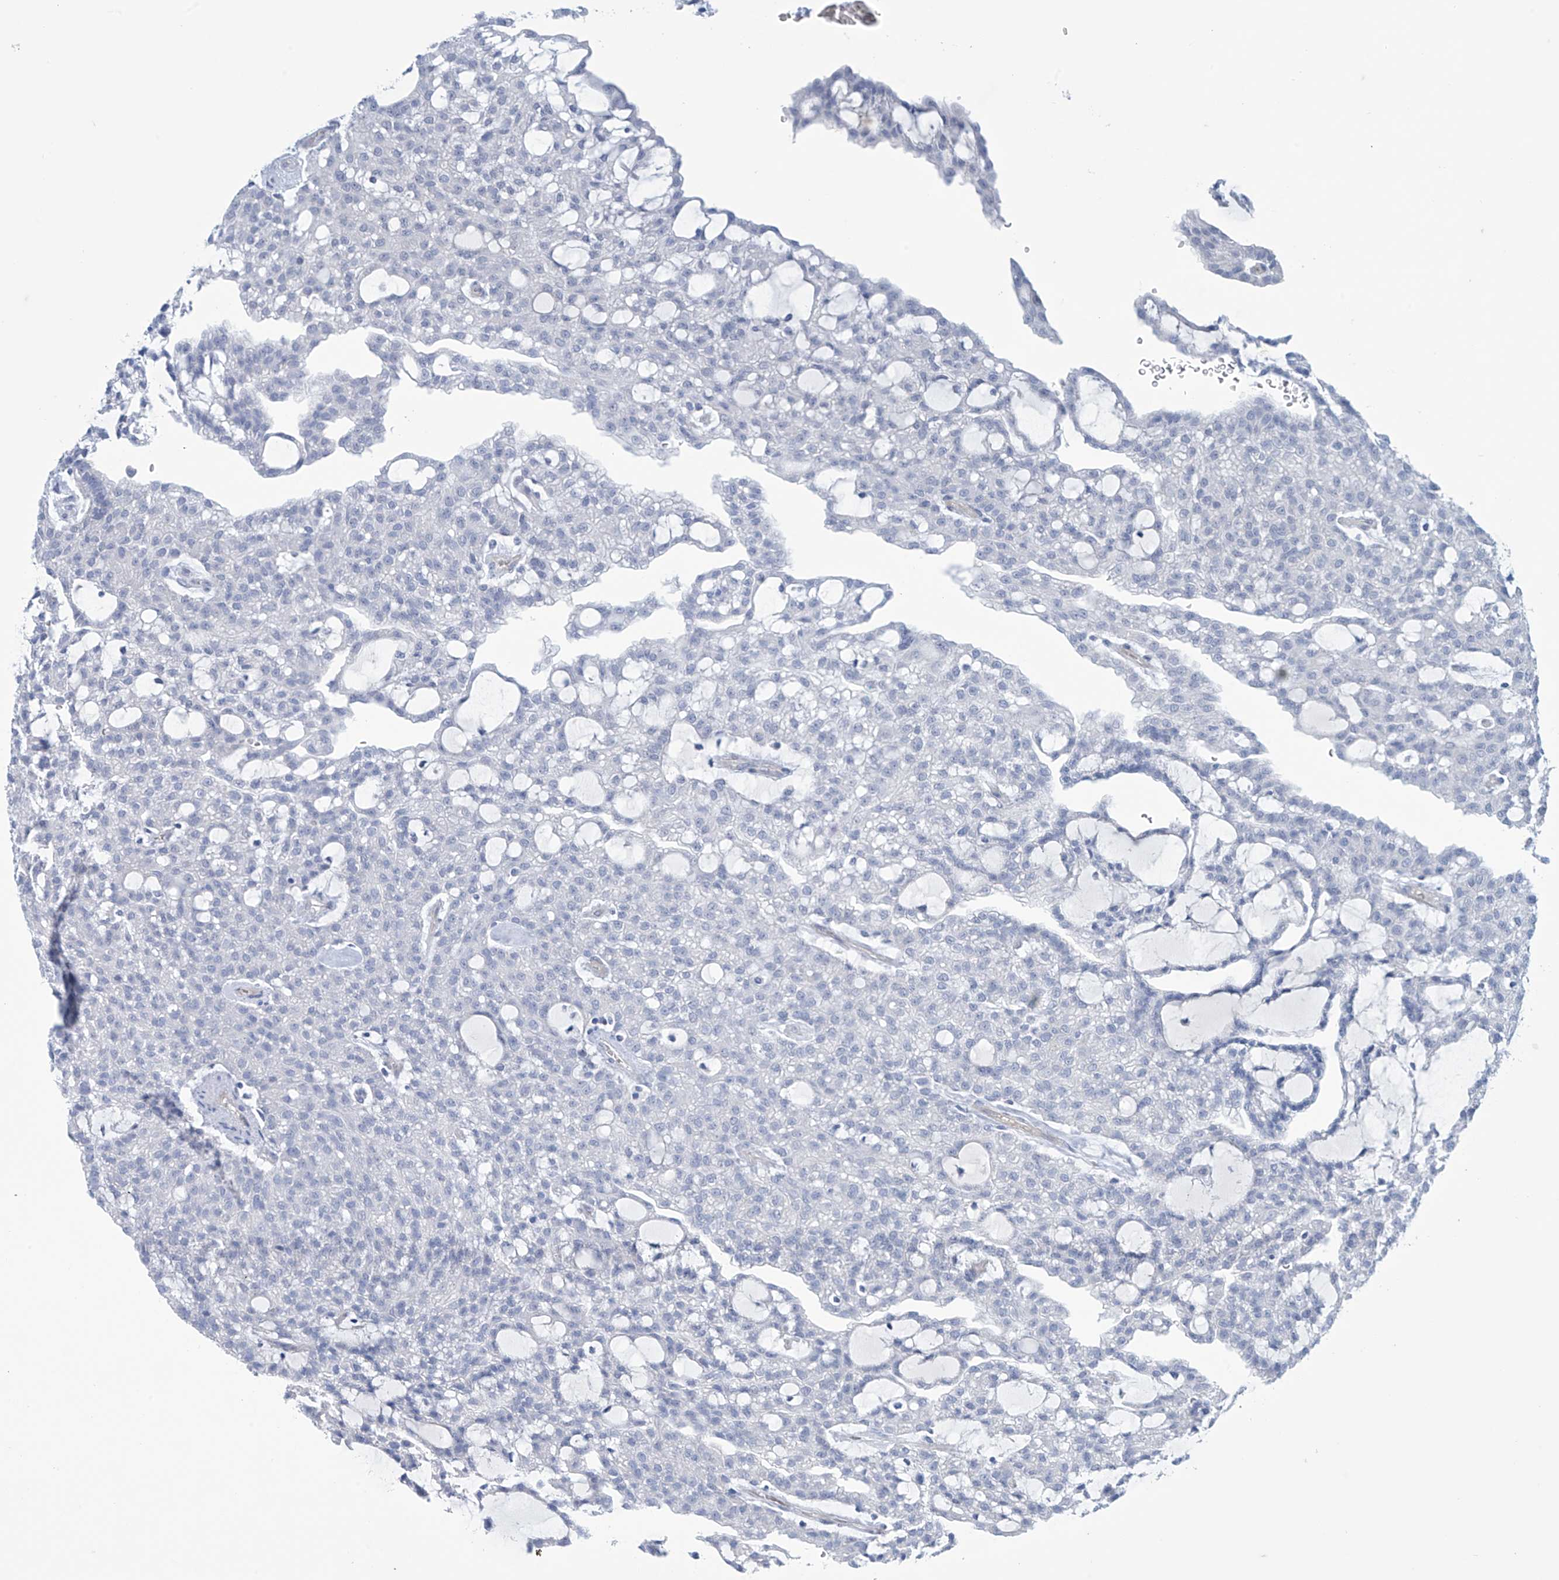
{"staining": {"intensity": "negative", "quantity": "none", "location": "none"}, "tissue": "renal cancer", "cell_type": "Tumor cells", "image_type": "cancer", "snomed": [{"axis": "morphology", "description": "Adenocarcinoma, NOS"}, {"axis": "topography", "description": "Kidney"}], "caption": "Micrograph shows no protein staining in tumor cells of renal cancer tissue.", "gene": "SLC35A5", "patient": {"sex": "male", "age": 63}}